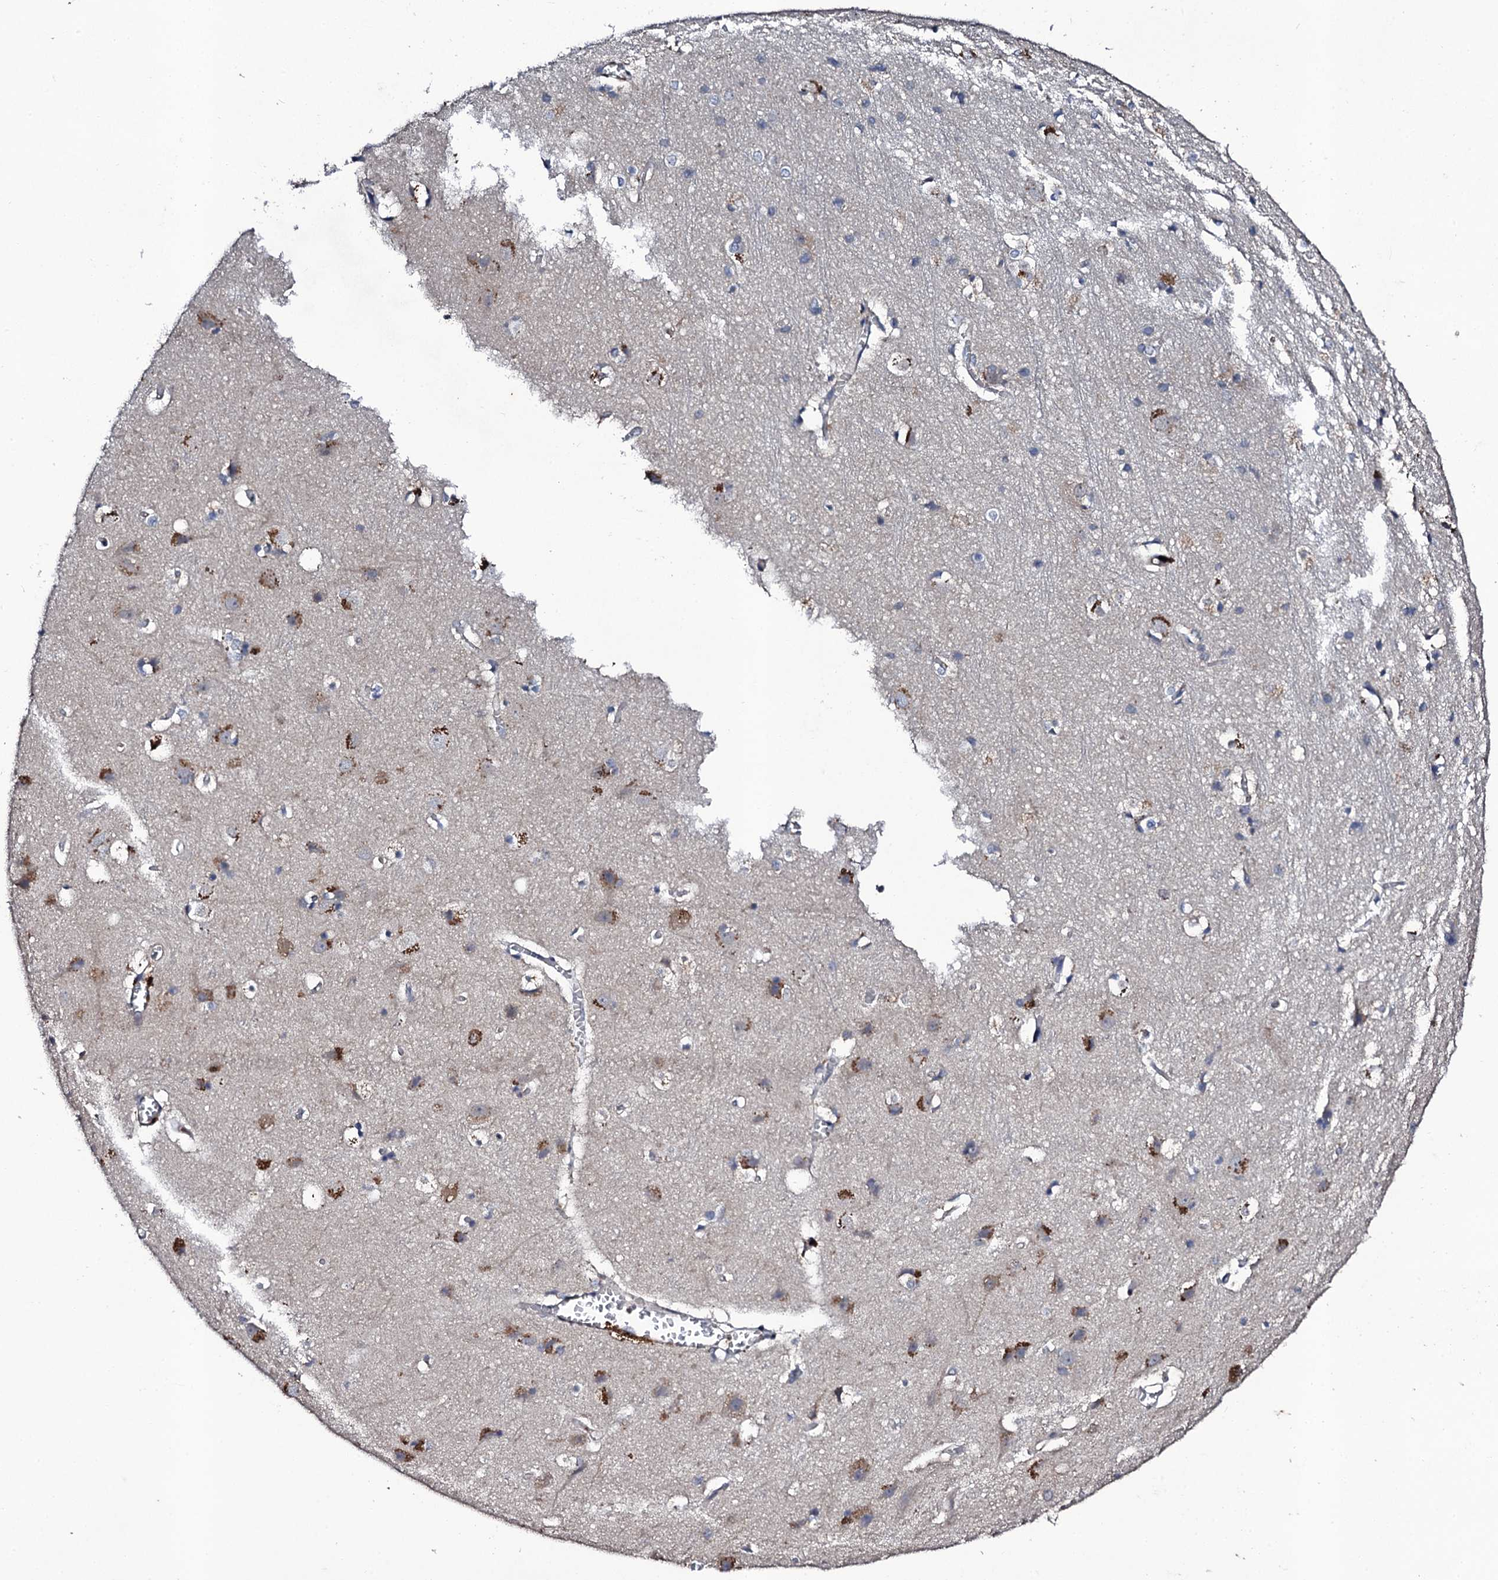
{"staining": {"intensity": "negative", "quantity": "none", "location": "none"}, "tissue": "cerebral cortex", "cell_type": "Endothelial cells", "image_type": "normal", "snomed": [{"axis": "morphology", "description": "Normal tissue, NOS"}, {"axis": "topography", "description": "Cerebral cortex"}], "caption": "Immunohistochemistry photomicrograph of unremarkable cerebral cortex: cerebral cortex stained with DAB reveals no significant protein positivity in endothelial cells.", "gene": "LRRC28", "patient": {"sex": "male", "age": 54}}